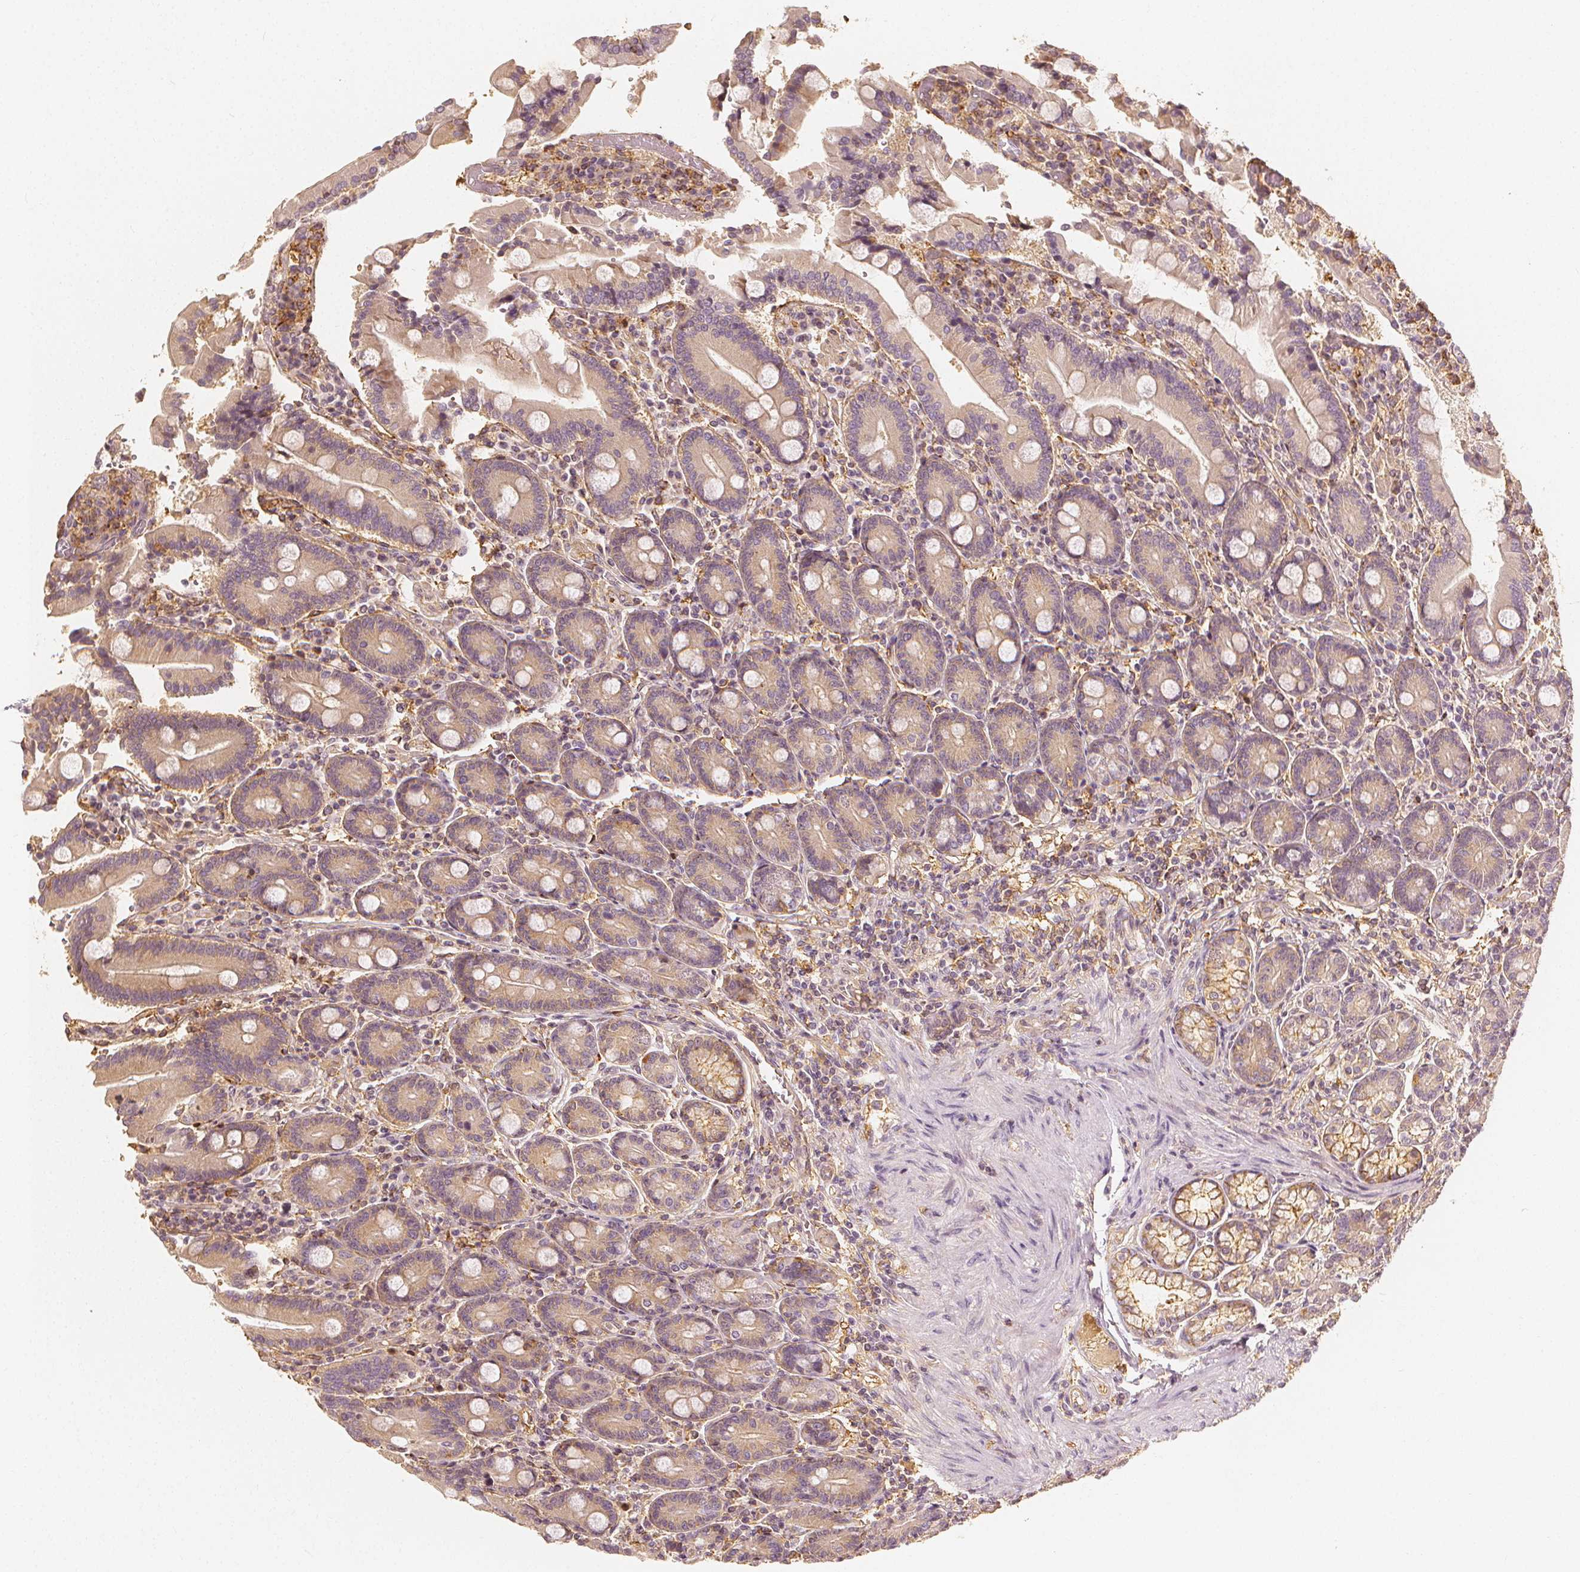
{"staining": {"intensity": "weak", "quantity": "25%-75%", "location": "cytoplasmic/membranous"}, "tissue": "duodenum", "cell_type": "Glandular cells", "image_type": "normal", "snomed": [{"axis": "morphology", "description": "Normal tissue, NOS"}, {"axis": "topography", "description": "Duodenum"}], "caption": "IHC staining of benign duodenum, which shows low levels of weak cytoplasmic/membranous expression in approximately 25%-75% of glandular cells indicating weak cytoplasmic/membranous protein staining. The staining was performed using DAB (3,3'-diaminobenzidine) (brown) for protein detection and nuclei were counterstained in hematoxylin (blue).", "gene": "ARHGAP26", "patient": {"sex": "female", "age": 62}}